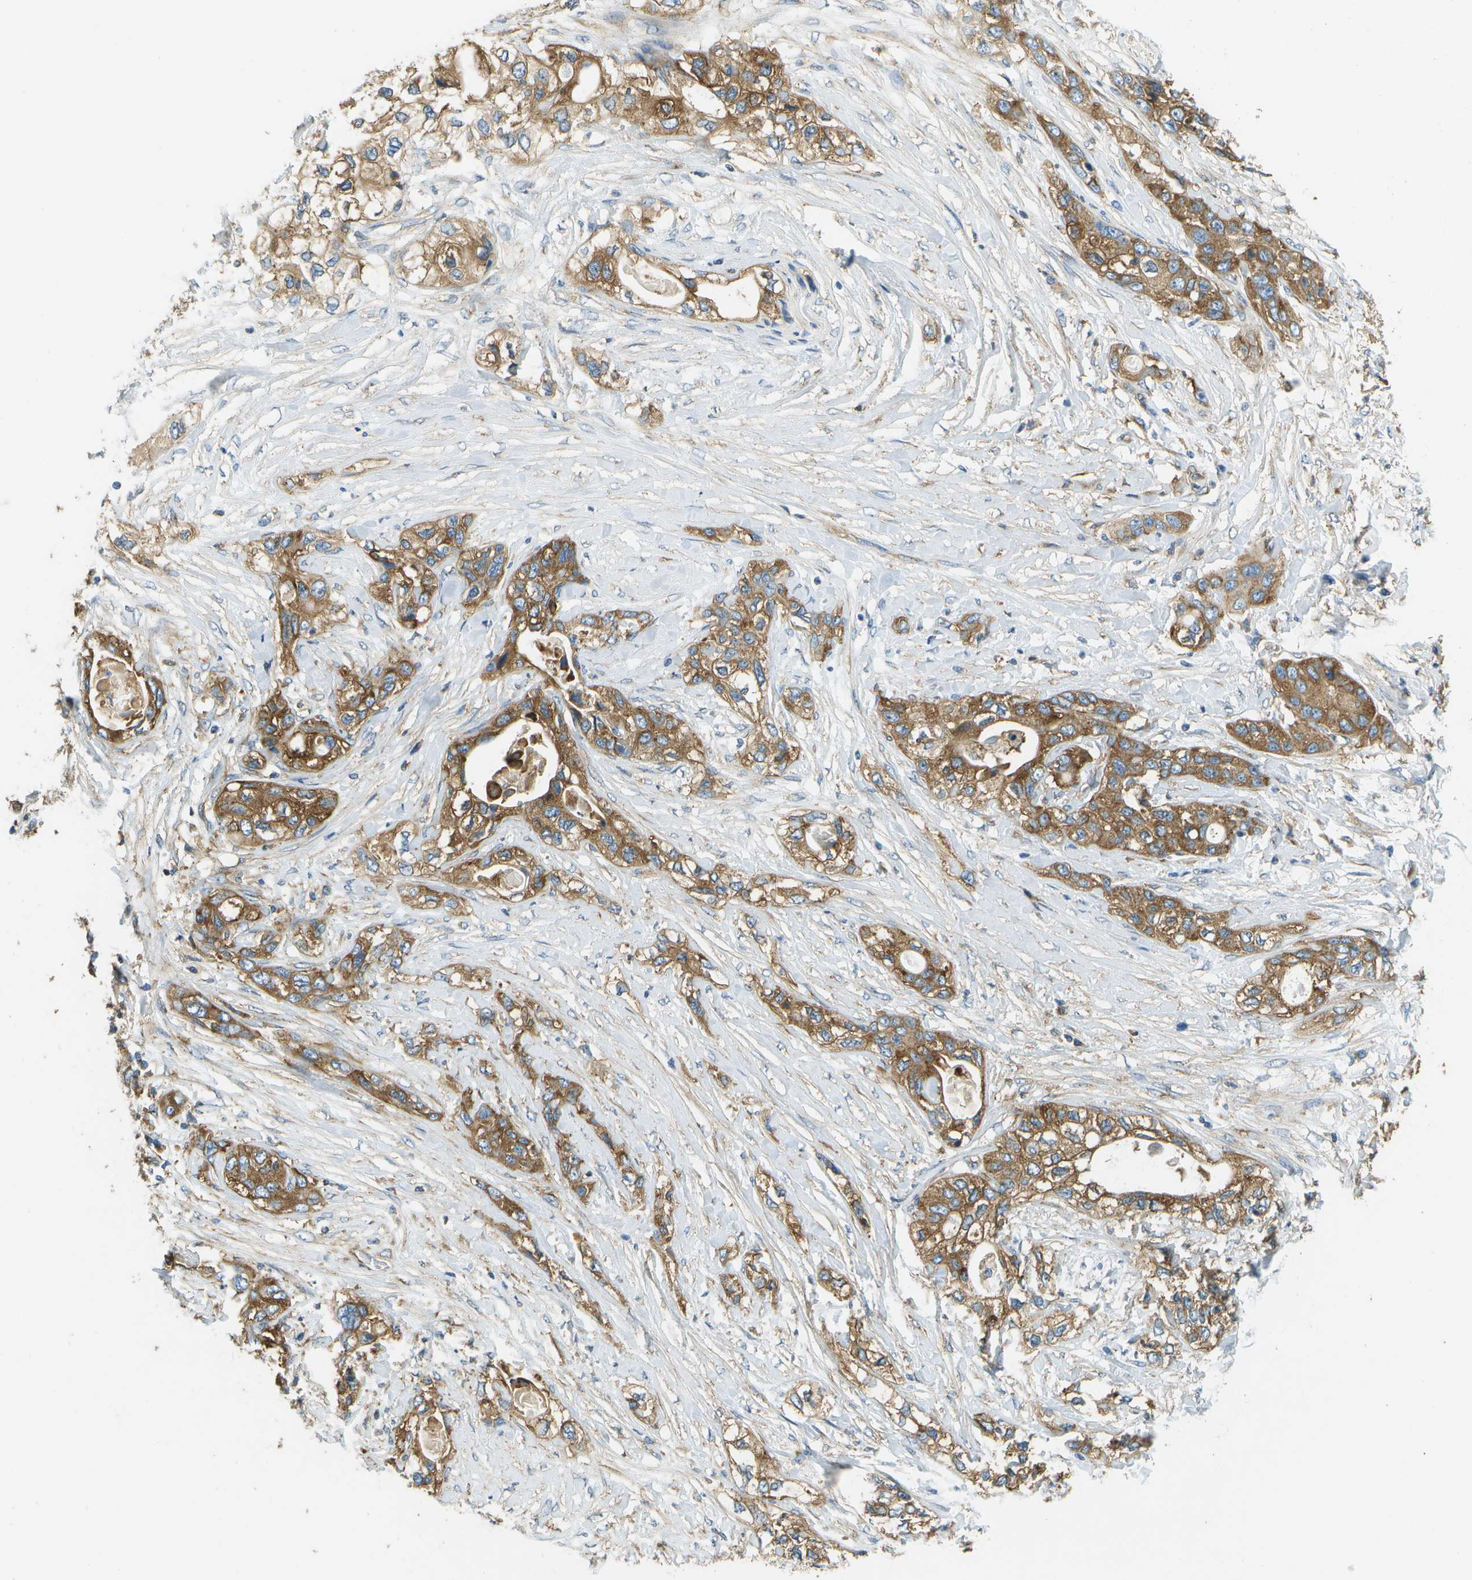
{"staining": {"intensity": "moderate", "quantity": ">75%", "location": "cytoplasmic/membranous"}, "tissue": "pancreatic cancer", "cell_type": "Tumor cells", "image_type": "cancer", "snomed": [{"axis": "morphology", "description": "Adenocarcinoma, NOS"}, {"axis": "topography", "description": "Pancreas"}], "caption": "Adenocarcinoma (pancreatic) was stained to show a protein in brown. There is medium levels of moderate cytoplasmic/membranous positivity in approximately >75% of tumor cells. (DAB = brown stain, brightfield microscopy at high magnification).", "gene": "CLTC", "patient": {"sex": "female", "age": 70}}